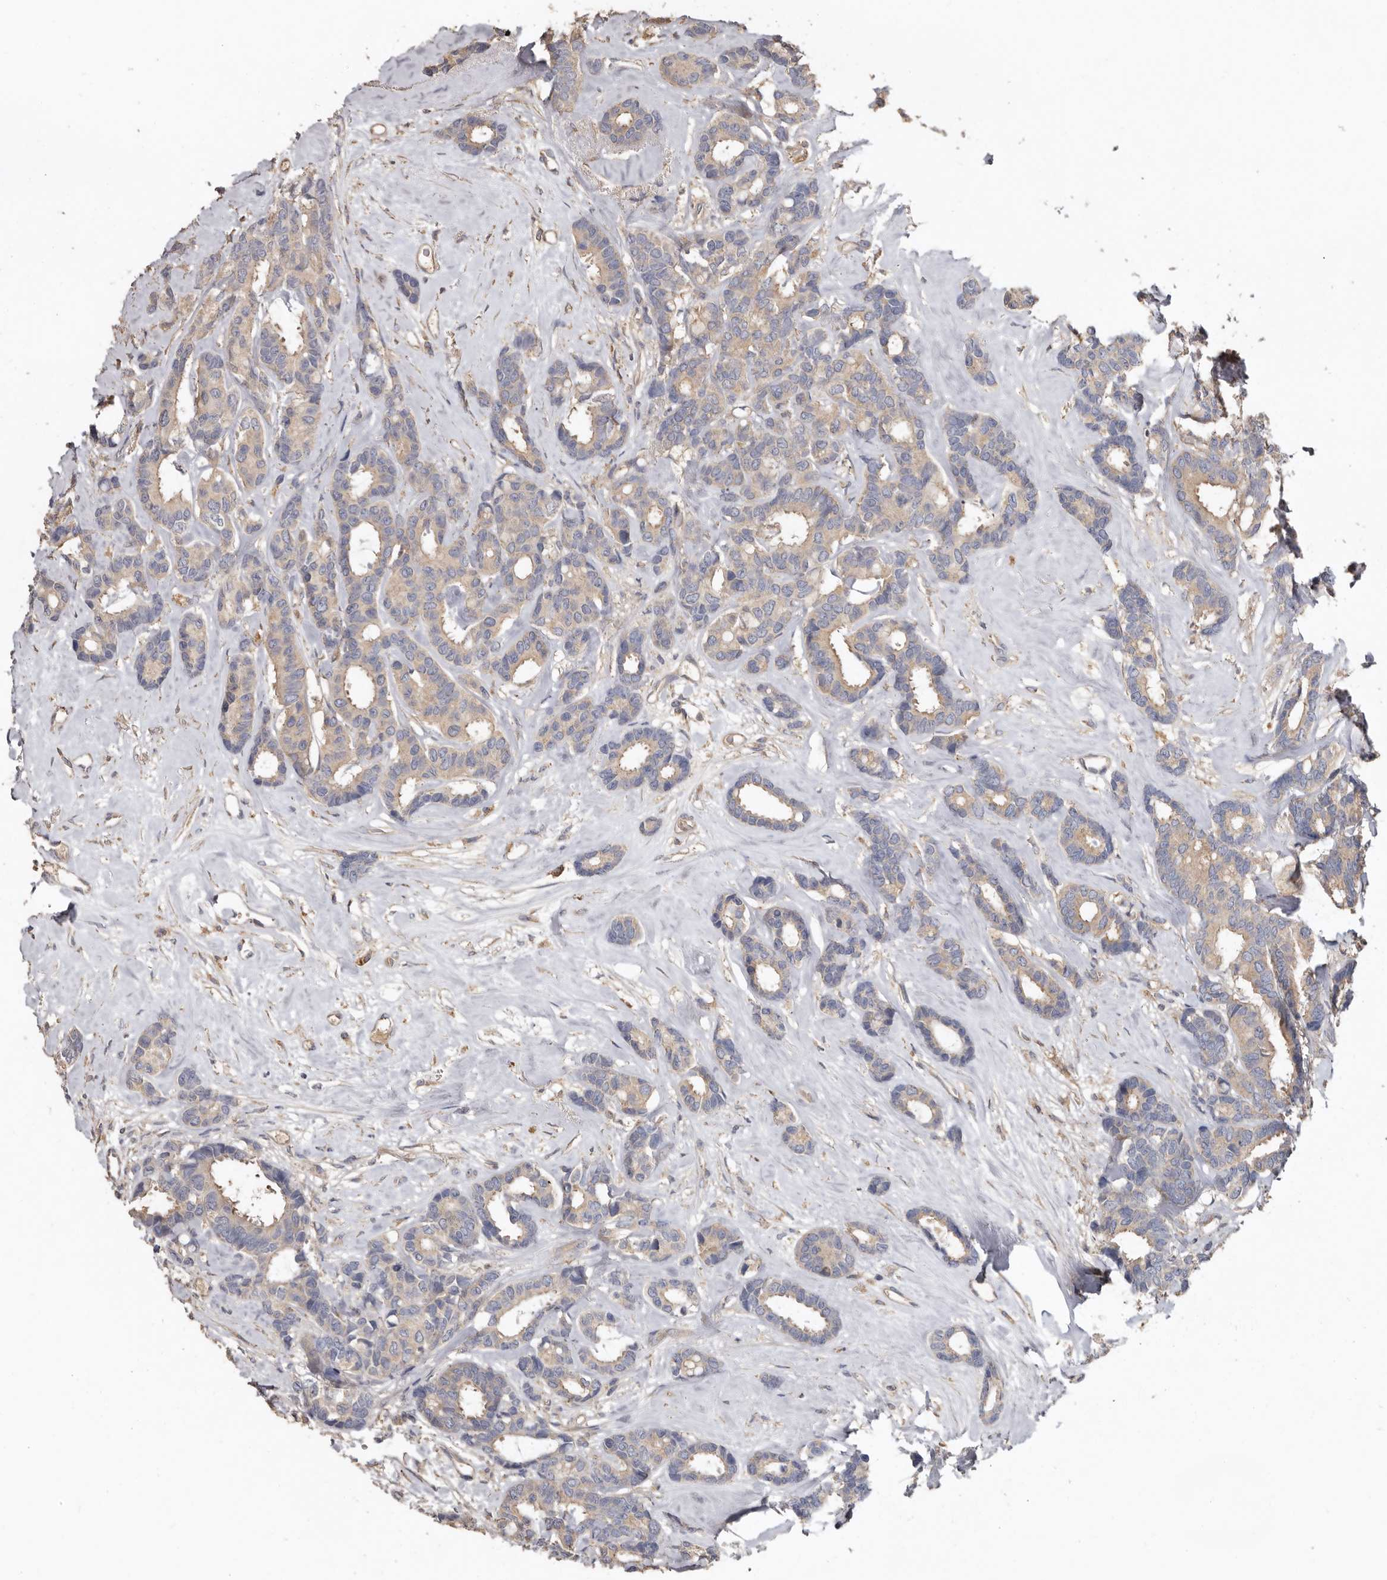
{"staining": {"intensity": "weak", "quantity": "25%-75%", "location": "cytoplasmic/membranous"}, "tissue": "breast cancer", "cell_type": "Tumor cells", "image_type": "cancer", "snomed": [{"axis": "morphology", "description": "Duct carcinoma"}, {"axis": "topography", "description": "Breast"}], "caption": "Human breast cancer (intraductal carcinoma) stained with a protein marker exhibits weak staining in tumor cells.", "gene": "FLCN", "patient": {"sex": "female", "age": 87}}